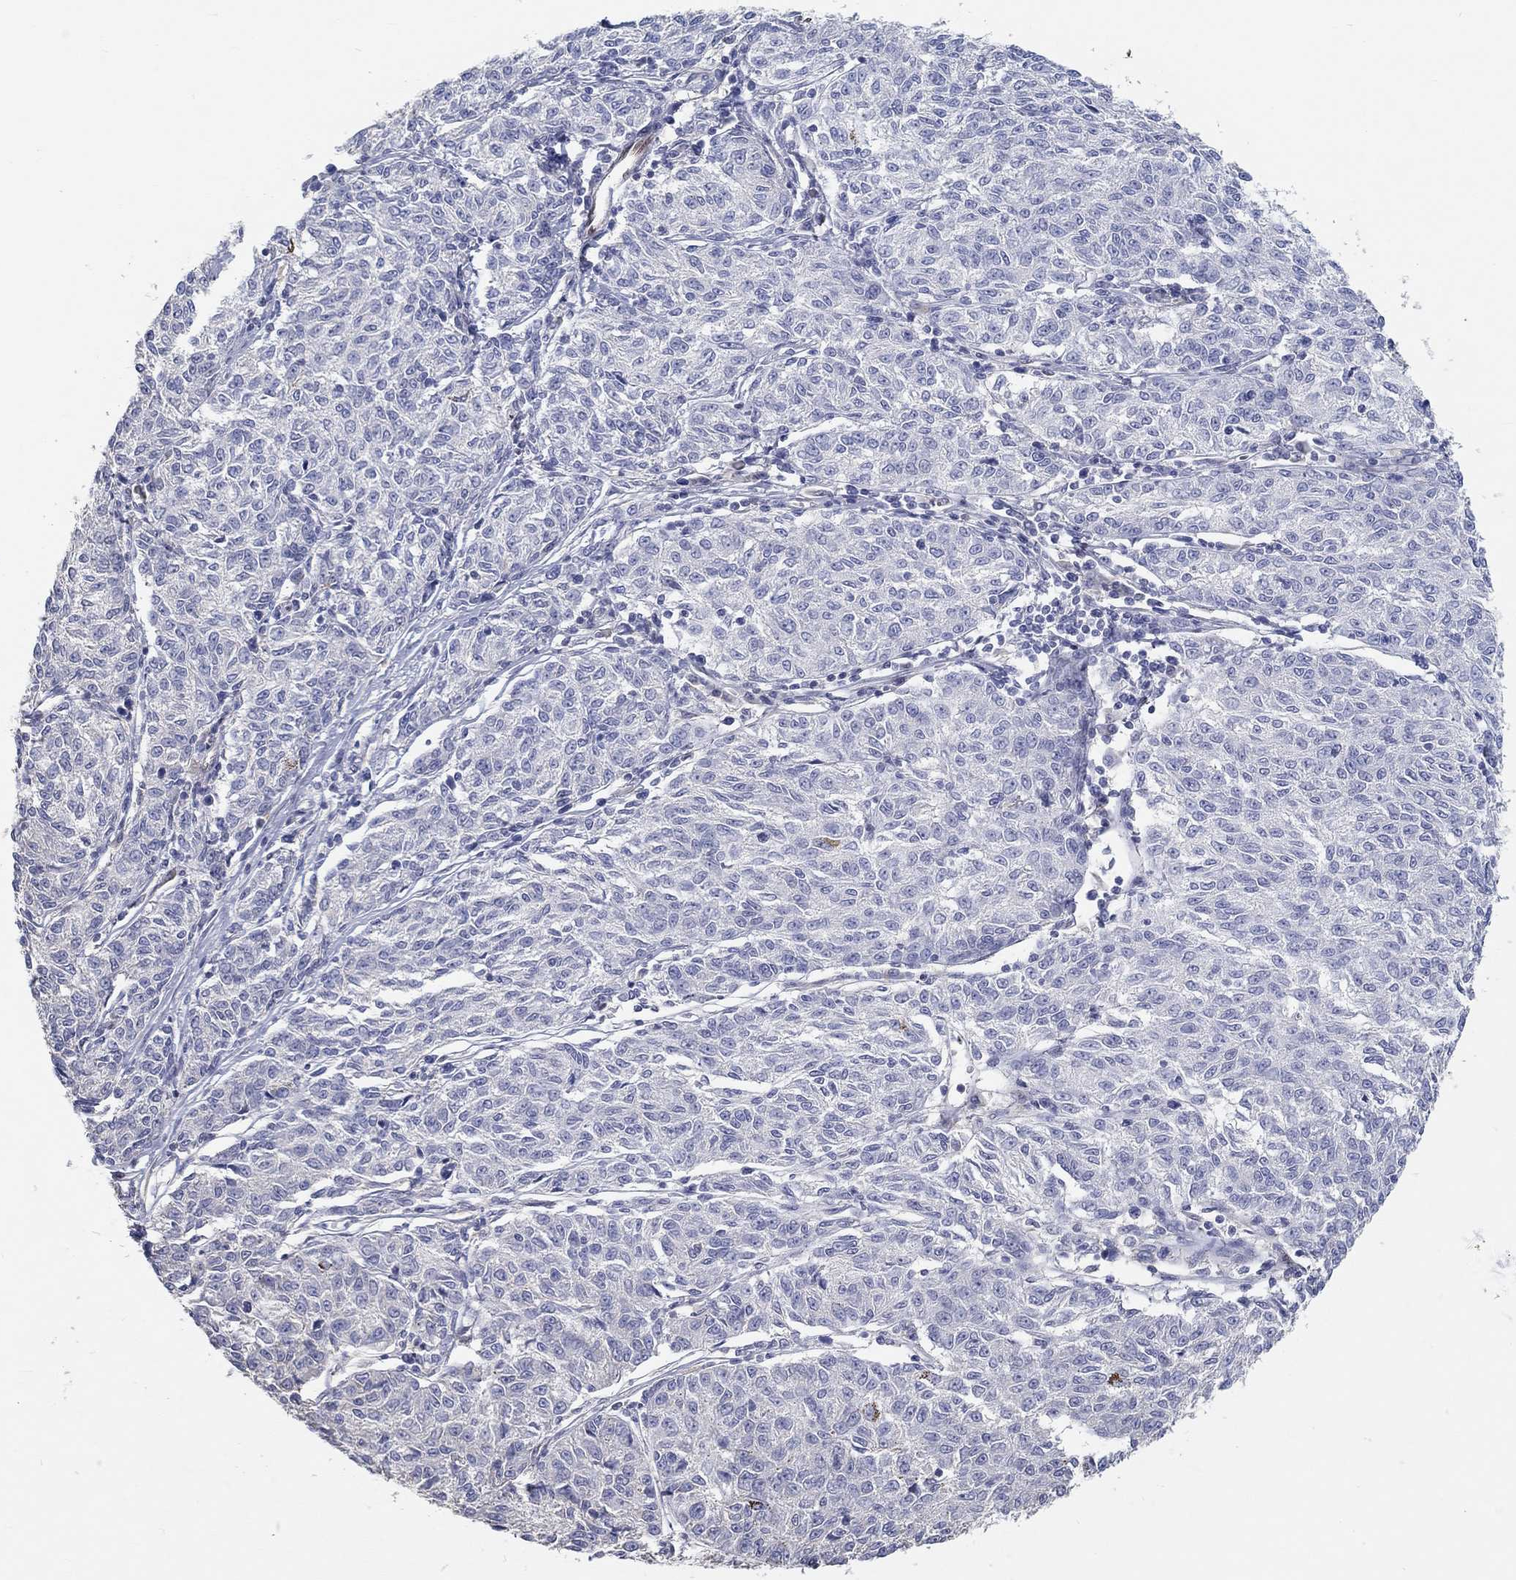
{"staining": {"intensity": "negative", "quantity": "none", "location": "none"}, "tissue": "melanoma", "cell_type": "Tumor cells", "image_type": "cancer", "snomed": [{"axis": "morphology", "description": "Malignant melanoma, NOS"}, {"axis": "topography", "description": "Skin"}], "caption": "The immunohistochemistry image has no significant staining in tumor cells of melanoma tissue.", "gene": "FGF2", "patient": {"sex": "female", "age": 72}}